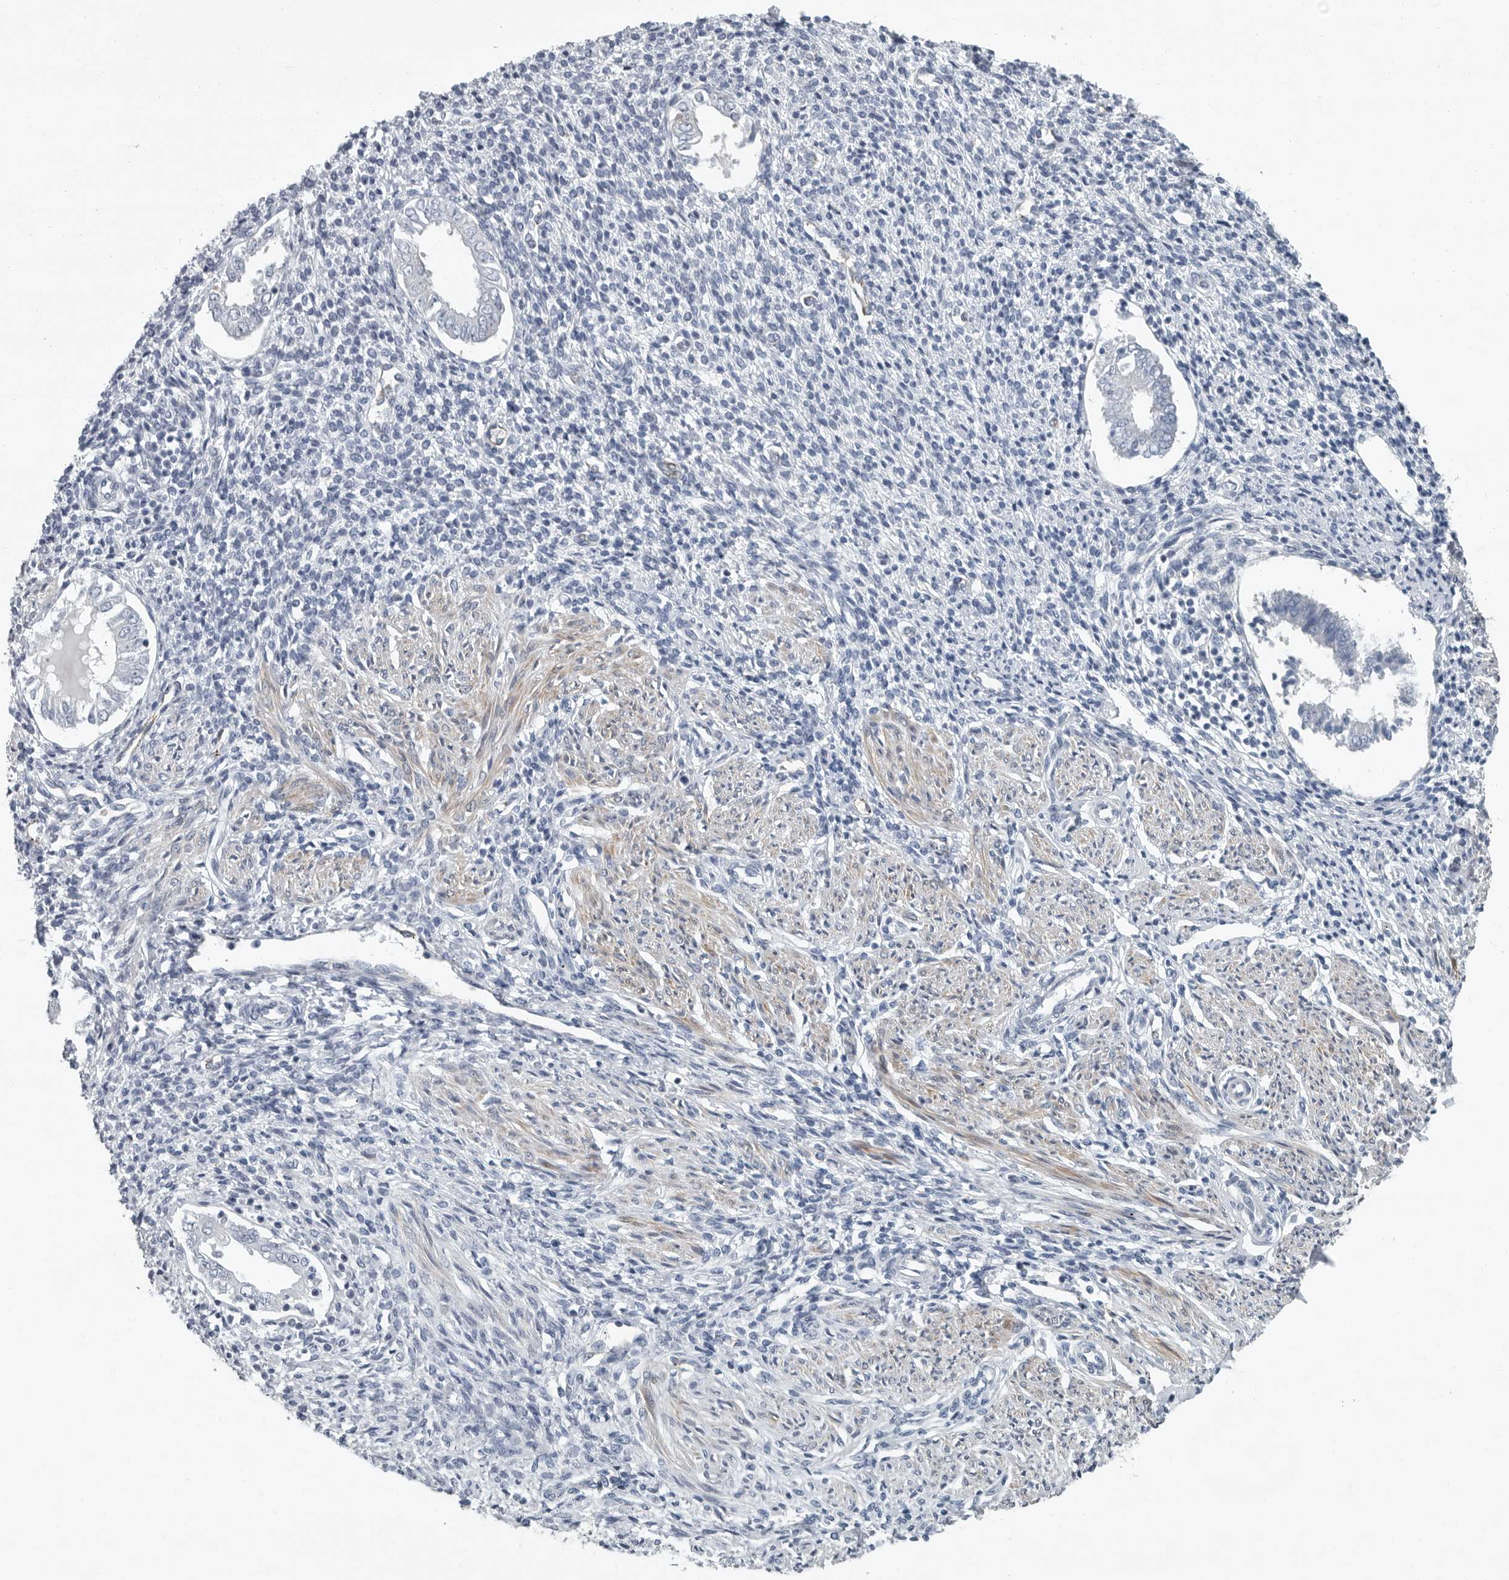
{"staining": {"intensity": "negative", "quantity": "none", "location": "none"}, "tissue": "endometrium", "cell_type": "Cells in endometrial stroma", "image_type": "normal", "snomed": [{"axis": "morphology", "description": "Normal tissue, NOS"}, {"axis": "topography", "description": "Endometrium"}], "caption": "Protein analysis of benign endometrium demonstrates no significant expression in cells in endometrial stroma. Brightfield microscopy of IHC stained with DAB (brown) and hematoxylin (blue), captured at high magnification.", "gene": "MPP3", "patient": {"sex": "female", "age": 66}}